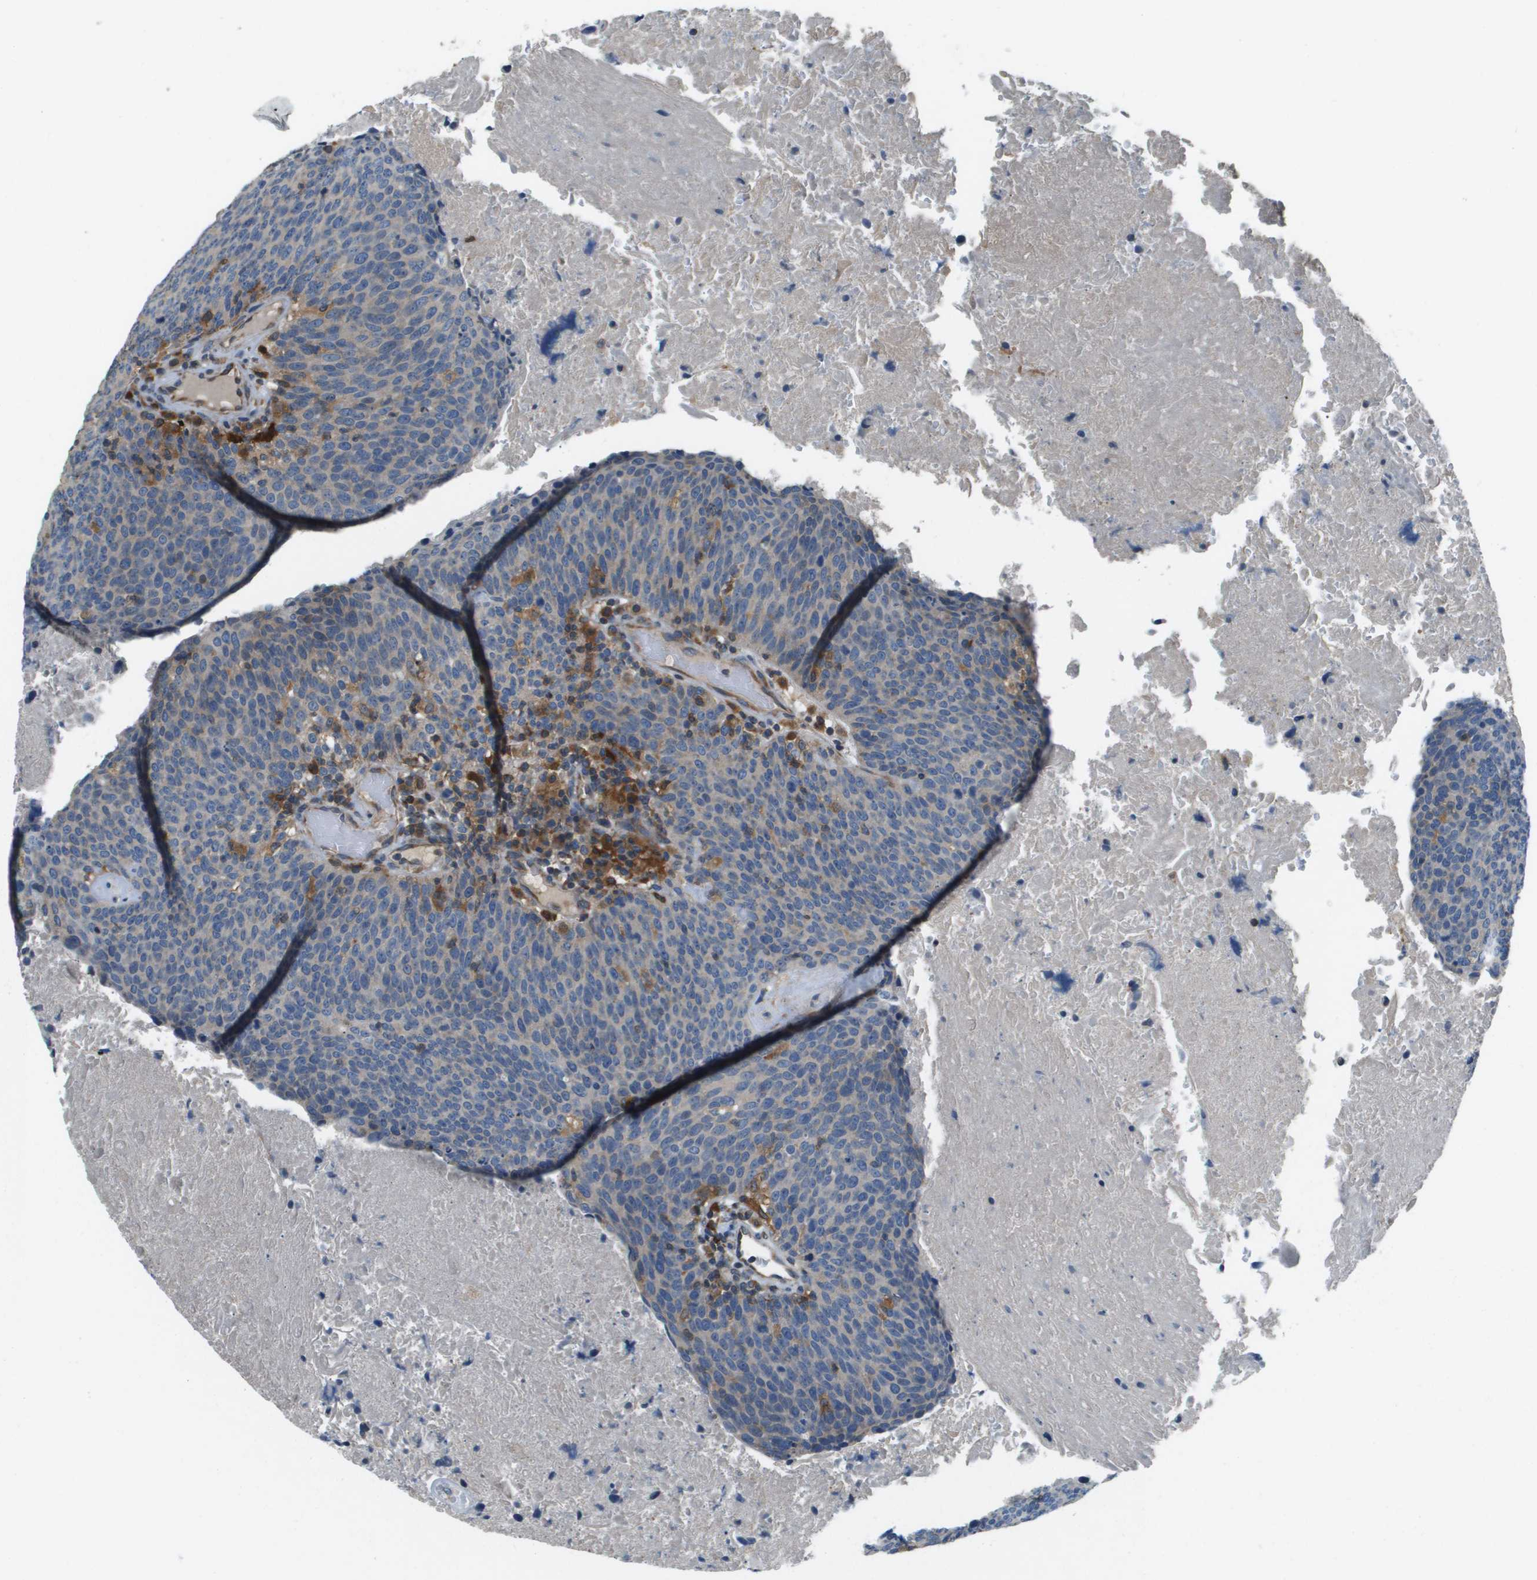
{"staining": {"intensity": "negative", "quantity": "none", "location": "none"}, "tissue": "head and neck cancer", "cell_type": "Tumor cells", "image_type": "cancer", "snomed": [{"axis": "morphology", "description": "Squamous cell carcinoma, NOS"}, {"axis": "morphology", "description": "Squamous cell carcinoma, metastatic, NOS"}, {"axis": "topography", "description": "Lymph node"}, {"axis": "topography", "description": "Head-Neck"}], "caption": "This is an immunohistochemistry photomicrograph of human head and neck squamous cell carcinoma. There is no positivity in tumor cells.", "gene": "SAMSN1", "patient": {"sex": "male", "age": 62}}